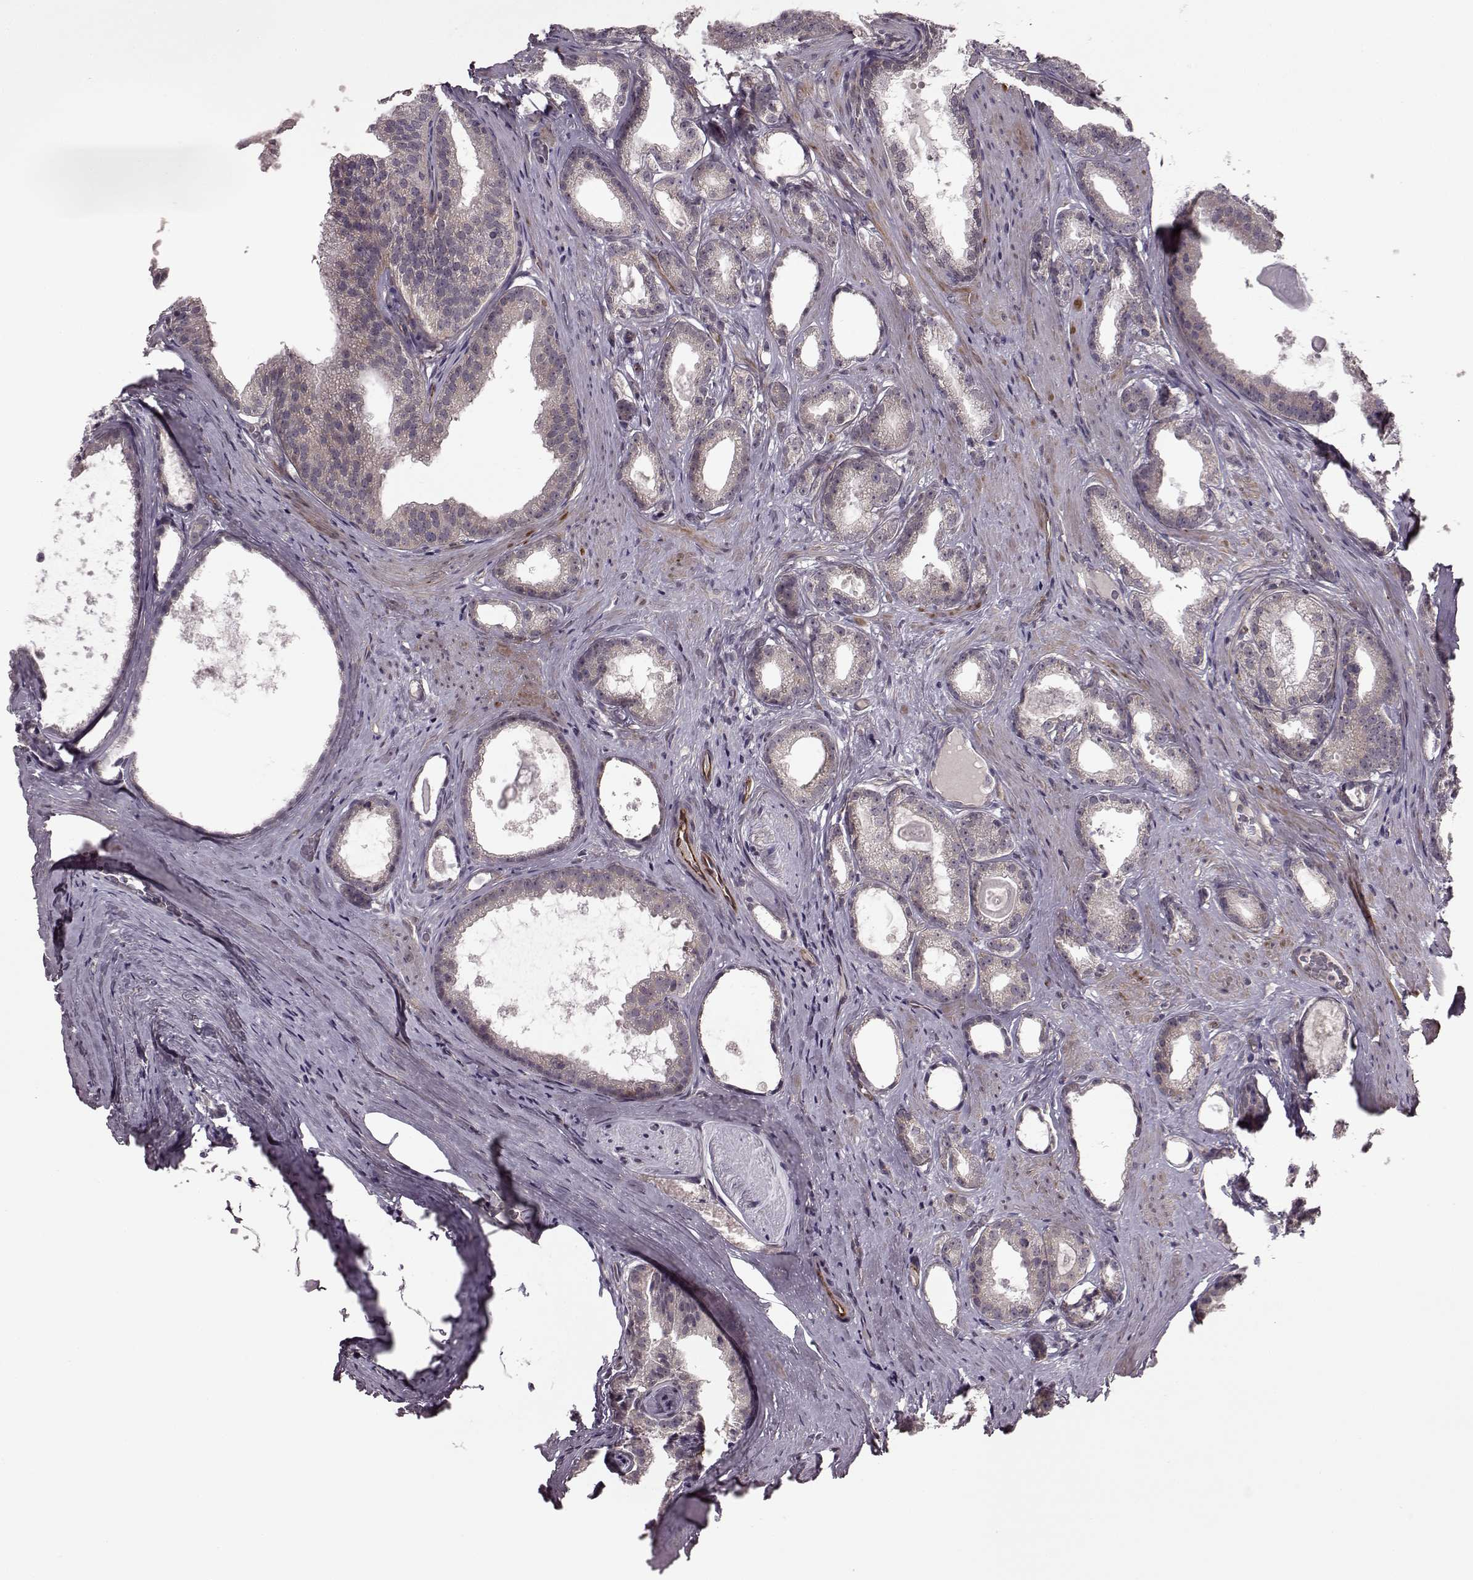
{"staining": {"intensity": "weak", "quantity": "25%-75%", "location": "cytoplasmic/membranous"}, "tissue": "prostate cancer", "cell_type": "Tumor cells", "image_type": "cancer", "snomed": [{"axis": "morphology", "description": "Adenocarcinoma, Low grade"}, {"axis": "topography", "description": "Prostate"}], "caption": "A histopathology image of human low-grade adenocarcinoma (prostate) stained for a protein demonstrates weak cytoplasmic/membranous brown staining in tumor cells.", "gene": "SYNPO", "patient": {"sex": "male", "age": 65}}